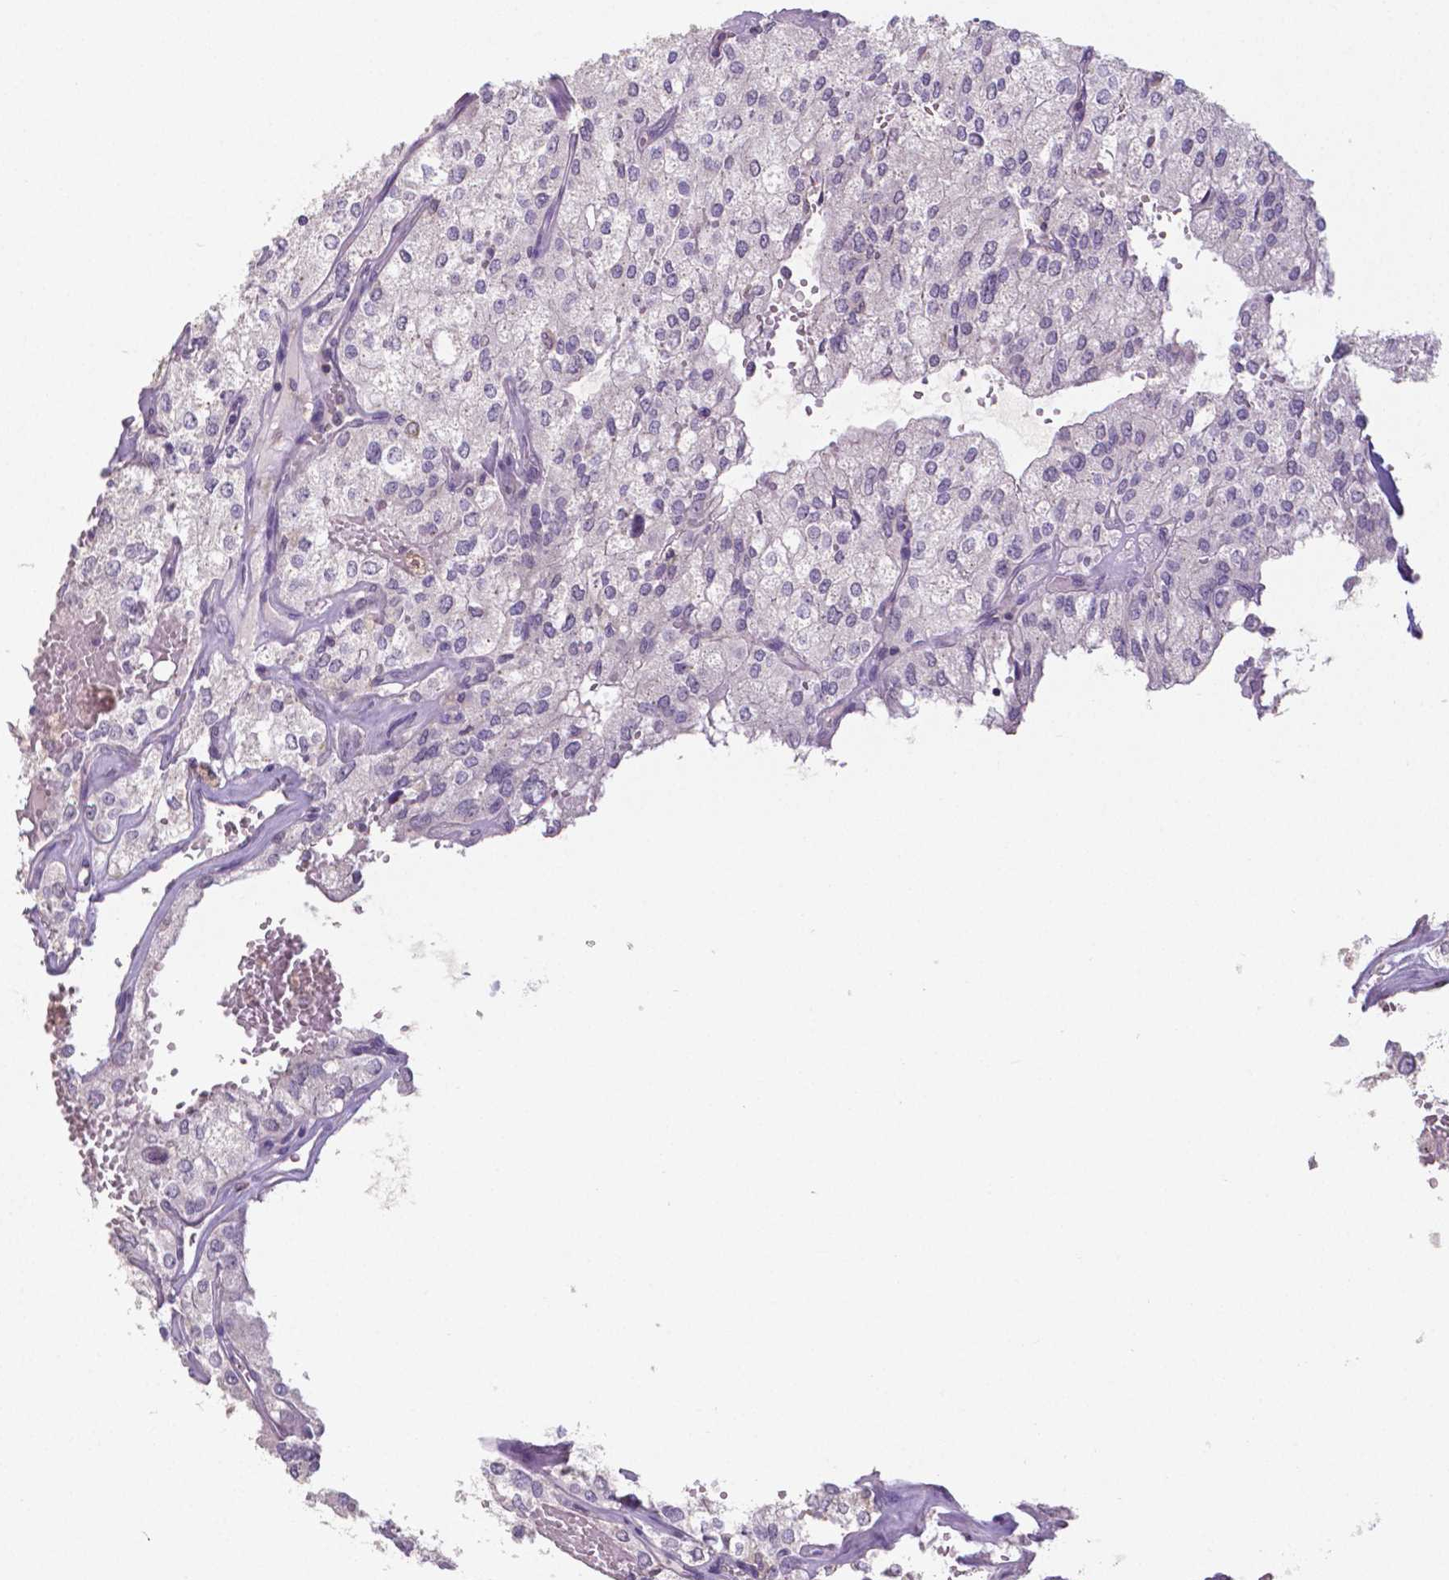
{"staining": {"intensity": "negative", "quantity": "none", "location": "none"}, "tissue": "renal cancer", "cell_type": "Tumor cells", "image_type": "cancer", "snomed": [{"axis": "morphology", "description": "Adenocarcinoma, NOS"}, {"axis": "topography", "description": "Kidney"}], "caption": "Tumor cells are negative for brown protein staining in renal cancer.", "gene": "CRMP1", "patient": {"sex": "female", "age": 70}}